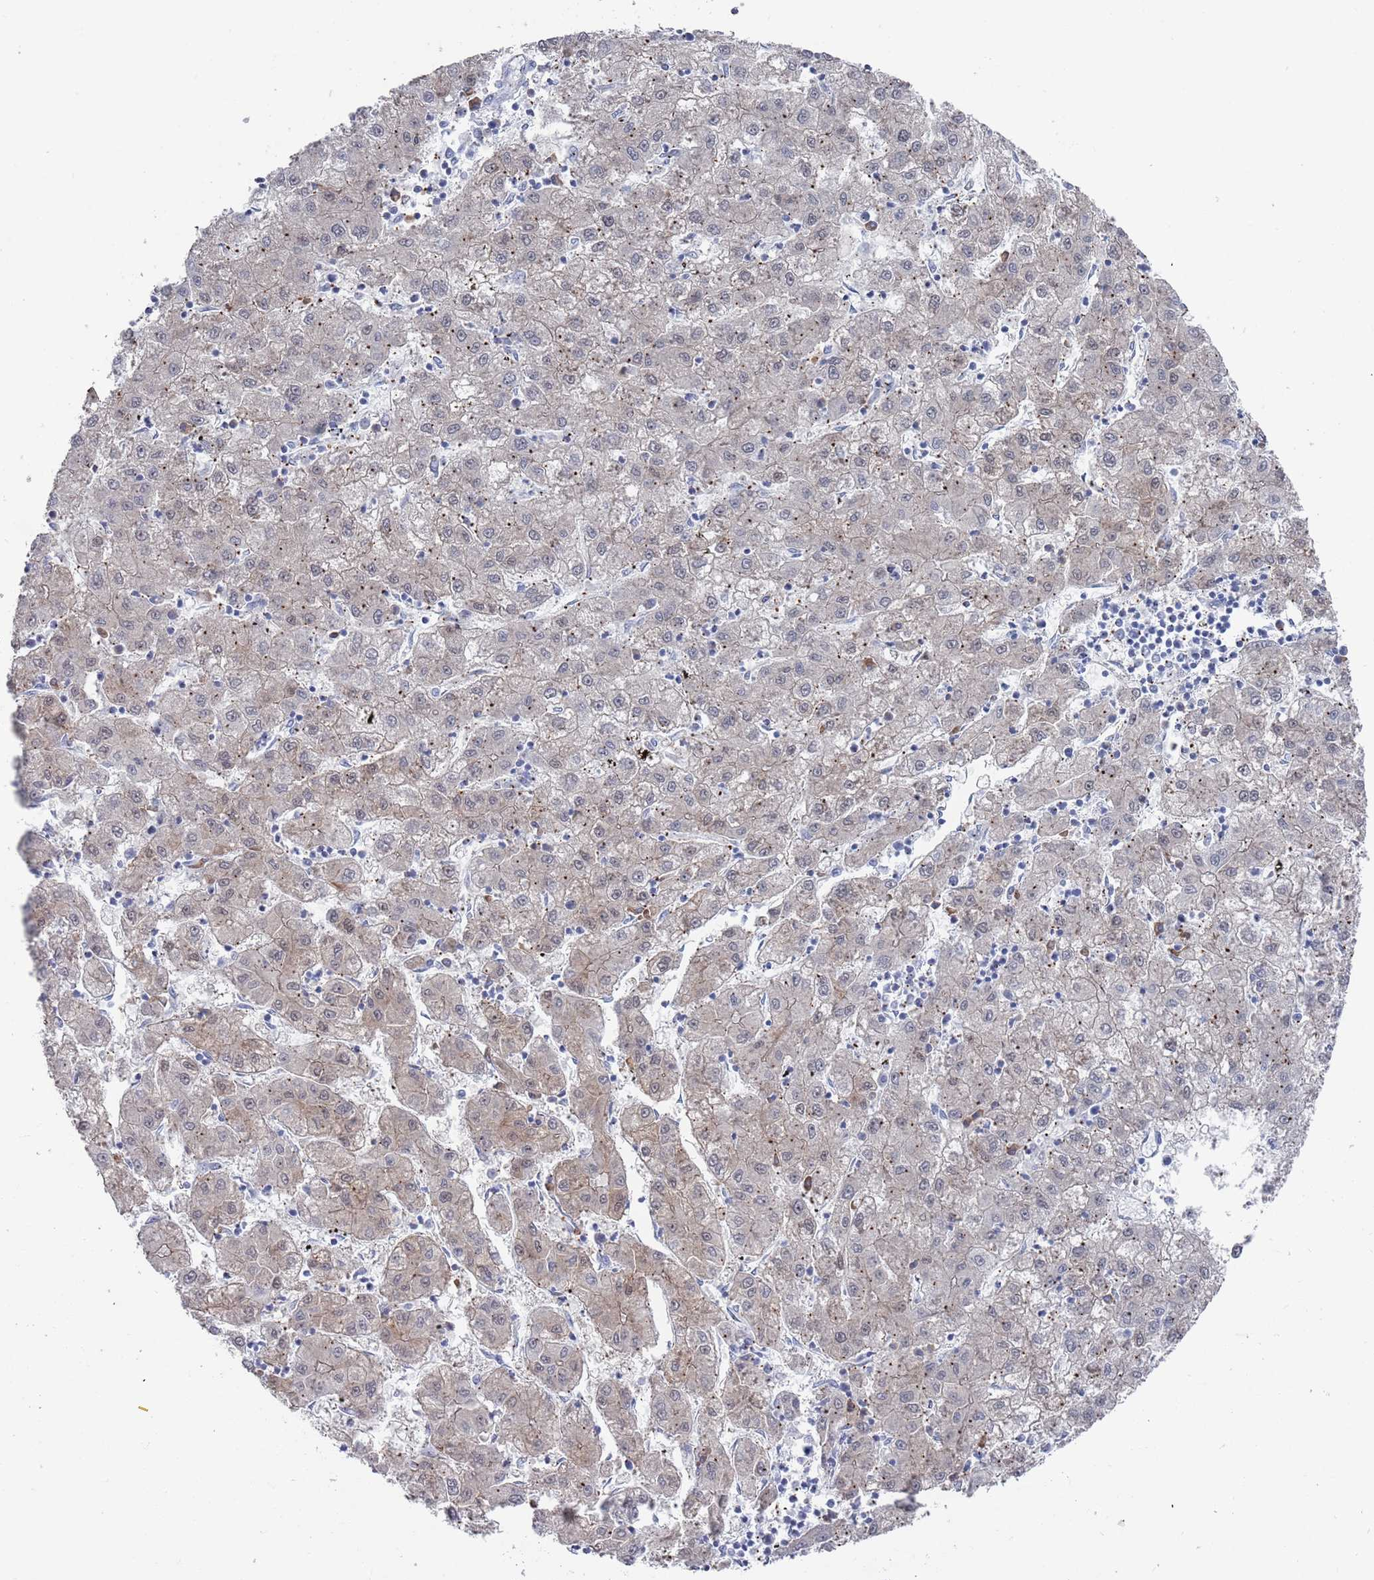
{"staining": {"intensity": "weak", "quantity": "25%-75%", "location": "cytoplasmic/membranous,nuclear"}, "tissue": "liver cancer", "cell_type": "Tumor cells", "image_type": "cancer", "snomed": [{"axis": "morphology", "description": "Carcinoma, Hepatocellular, NOS"}, {"axis": "topography", "description": "Liver"}], "caption": "An immunohistochemistry (IHC) photomicrograph of neoplastic tissue is shown. Protein staining in brown shows weak cytoplasmic/membranous and nuclear positivity in liver cancer (hepatocellular carcinoma) within tumor cells.", "gene": "MAT1A", "patient": {"sex": "male", "age": 72}}